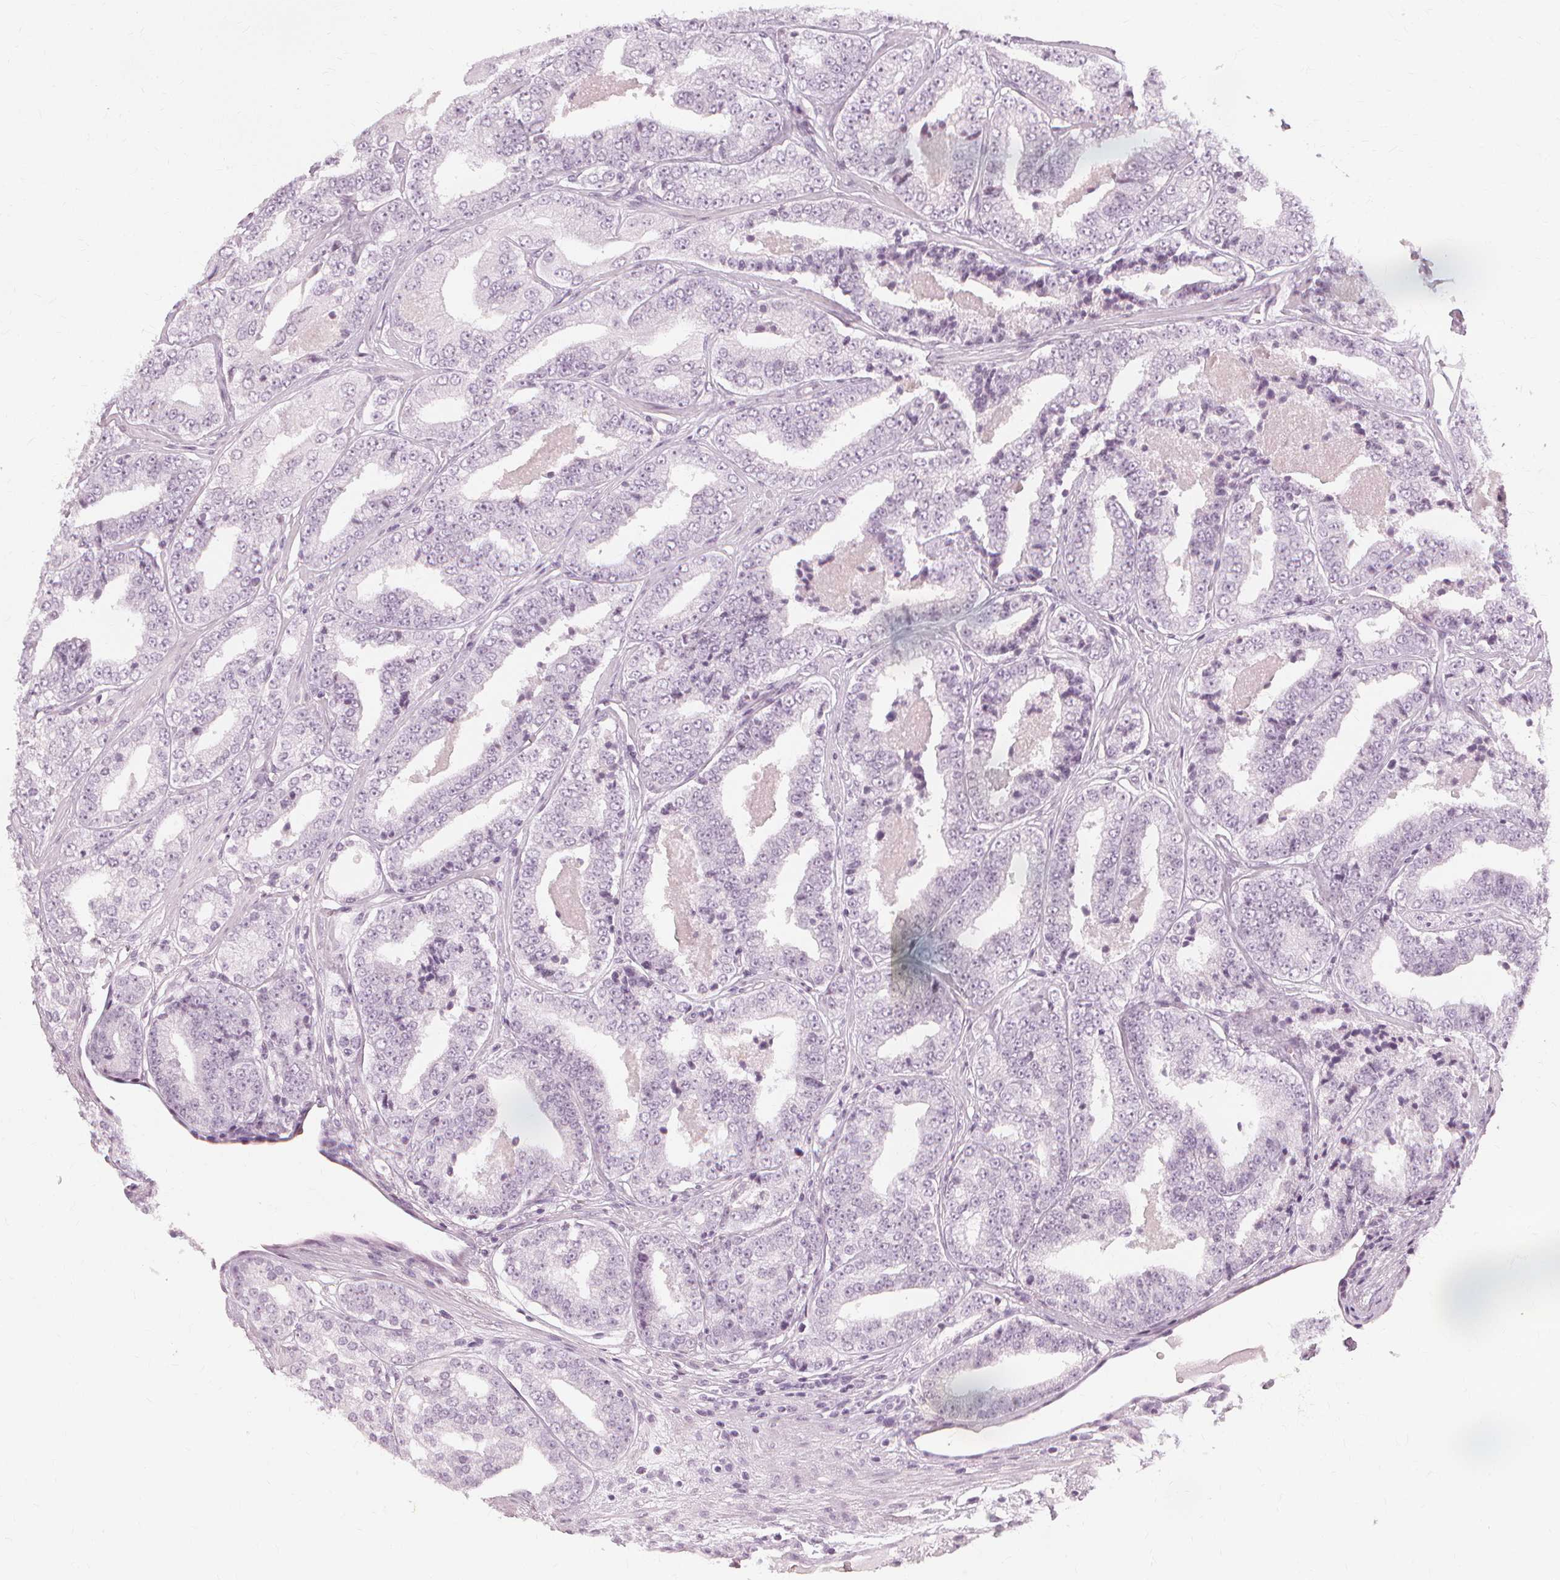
{"staining": {"intensity": "negative", "quantity": "none", "location": "none"}, "tissue": "prostate cancer", "cell_type": "Tumor cells", "image_type": "cancer", "snomed": [{"axis": "morphology", "description": "Adenocarcinoma, Low grade"}, {"axis": "topography", "description": "Prostate"}], "caption": "DAB immunohistochemical staining of prostate cancer (low-grade adenocarcinoma) demonstrates no significant staining in tumor cells. Nuclei are stained in blue.", "gene": "NXPE1", "patient": {"sex": "male", "age": 60}}